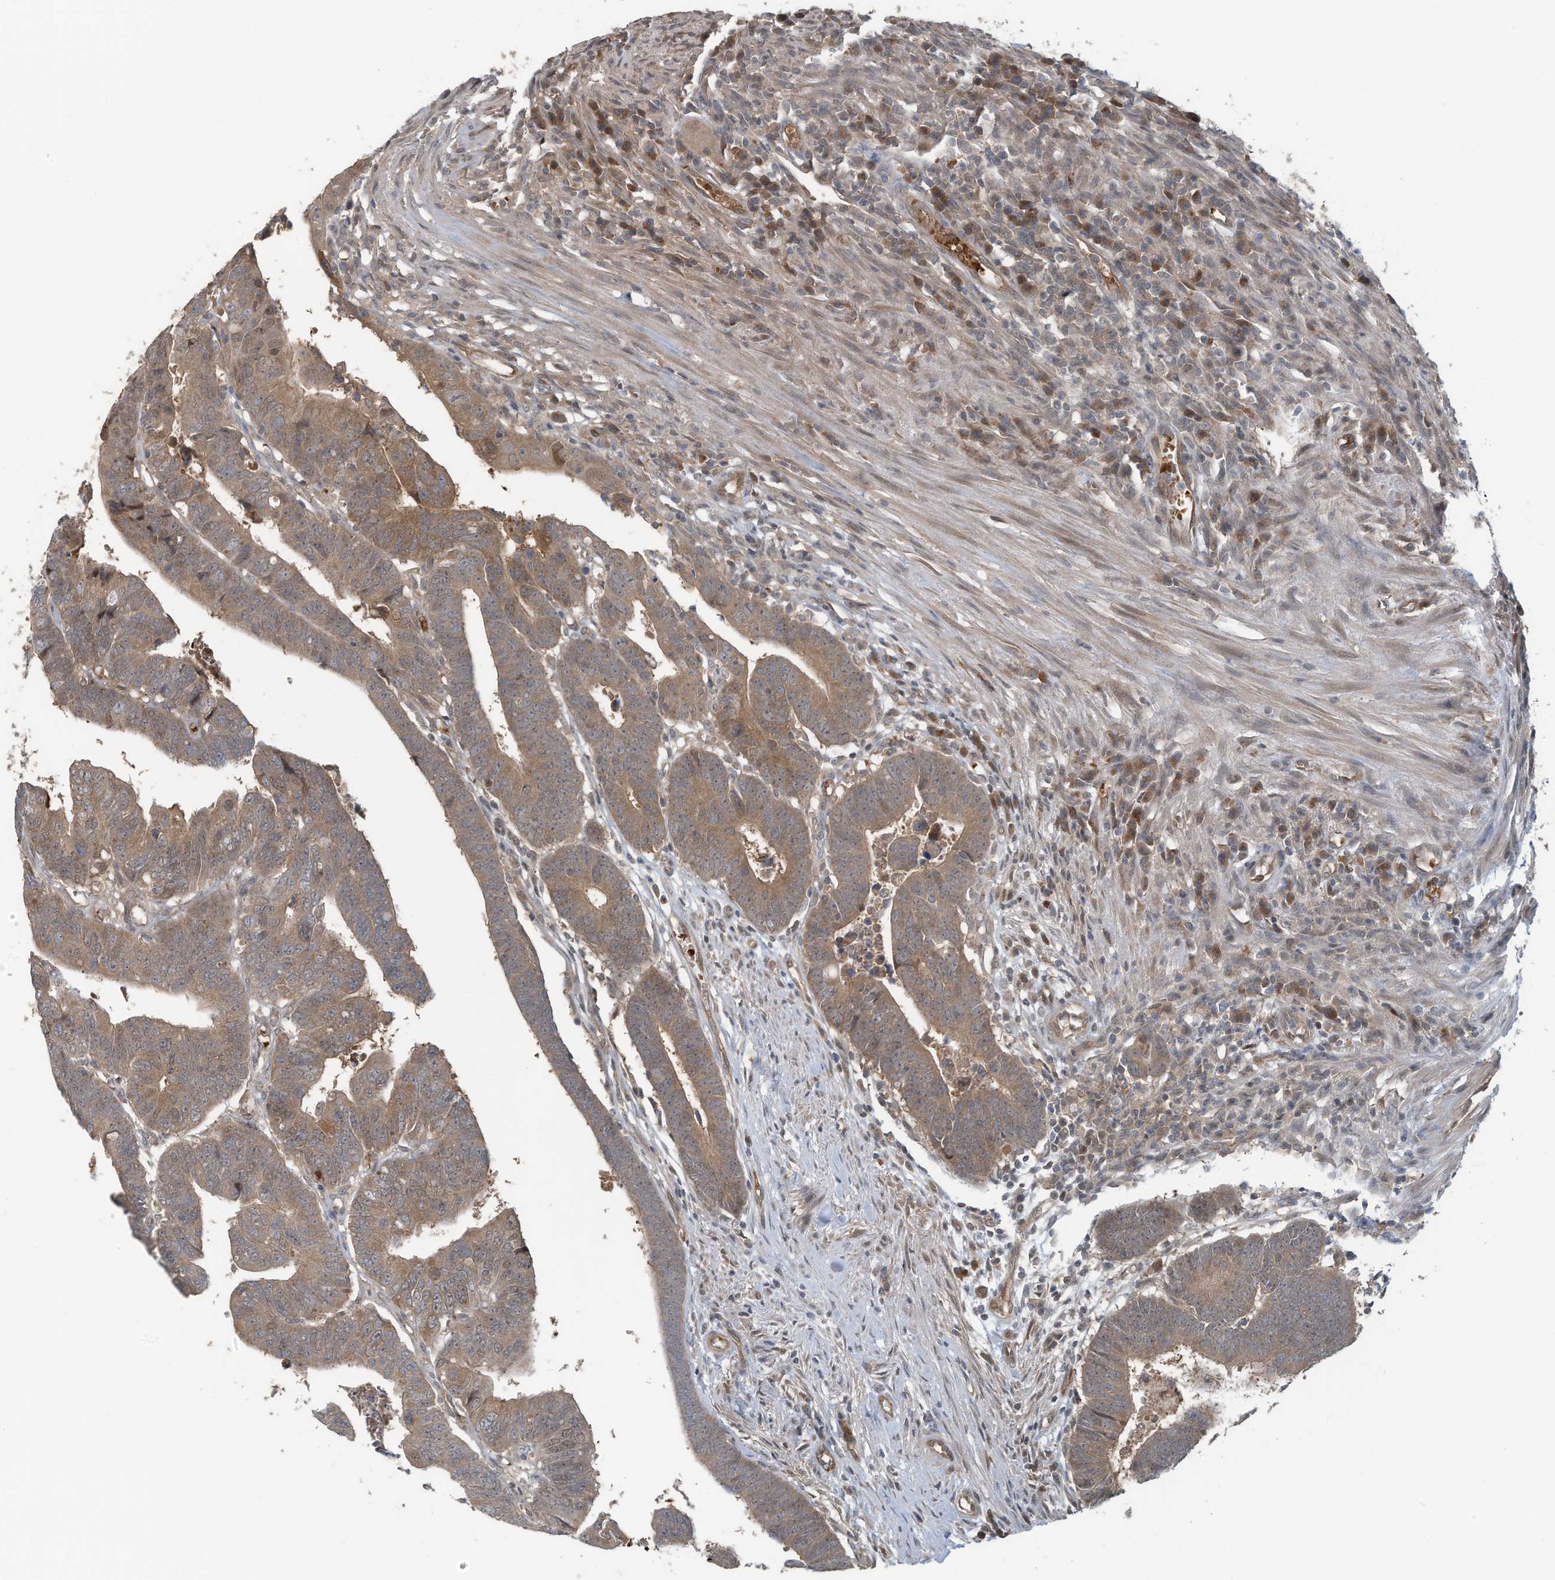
{"staining": {"intensity": "moderate", "quantity": ">75%", "location": "cytoplasmic/membranous"}, "tissue": "colorectal cancer", "cell_type": "Tumor cells", "image_type": "cancer", "snomed": [{"axis": "morphology", "description": "Adenocarcinoma, NOS"}, {"axis": "topography", "description": "Rectum"}], "caption": "IHC image of human colorectal cancer stained for a protein (brown), which demonstrates medium levels of moderate cytoplasmic/membranous staining in about >75% of tumor cells.", "gene": "ERI2", "patient": {"sex": "female", "age": 65}}